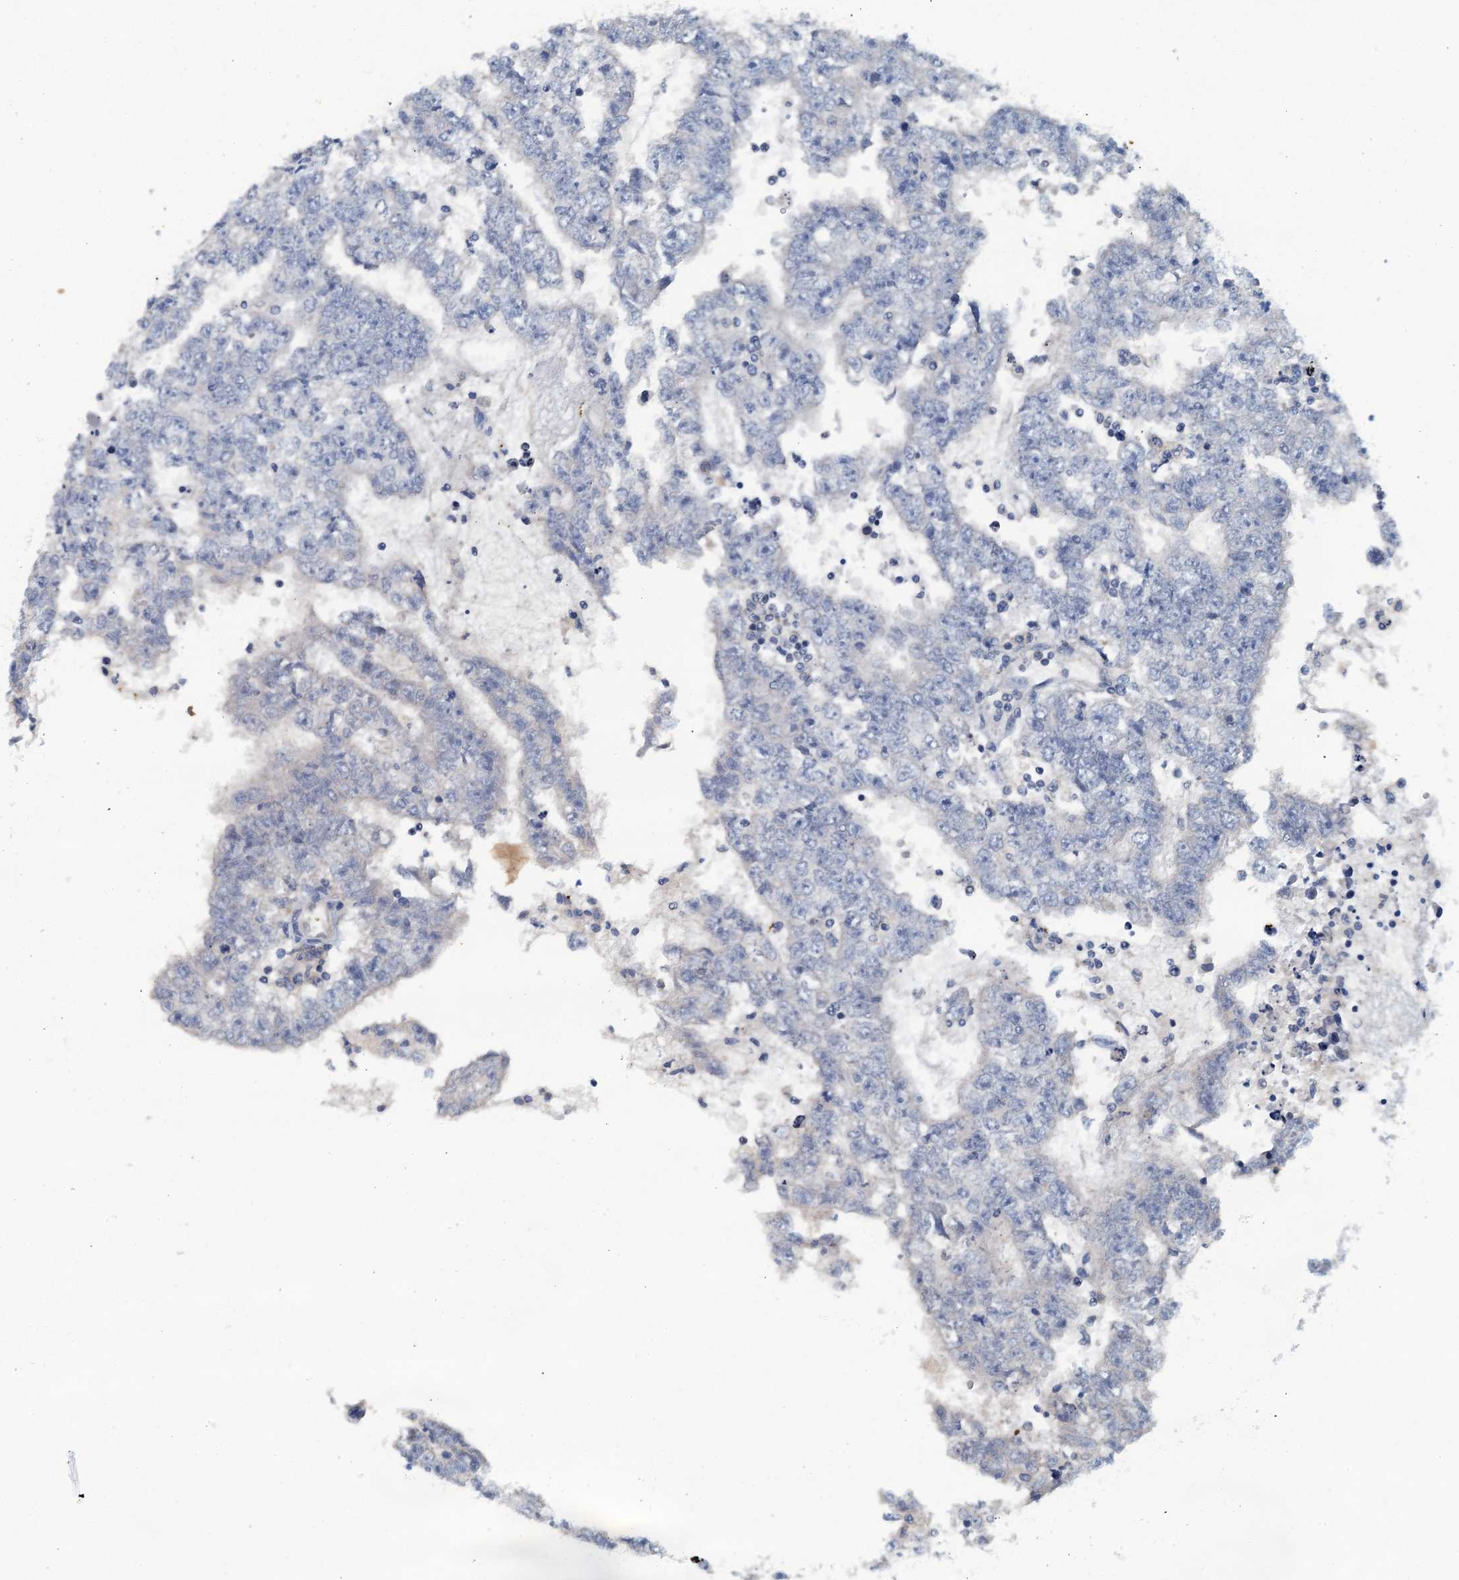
{"staining": {"intensity": "negative", "quantity": "none", "location": "none"}, "tissue": "testis cancer", "cell_type": "Tumor cells", "image_type": "cancer", "snomed": [{"axis": "morphology", "description": "Carcinoma, Embryonal, NOS"}, {"axis": "topography", "description": "Testis"}], "caption": "The image demonstrates no significant expression in tumor cells of testis embryonal carcinoma.", "gene": "THAP10", "patient": {"sex": "male", "age": 25}}